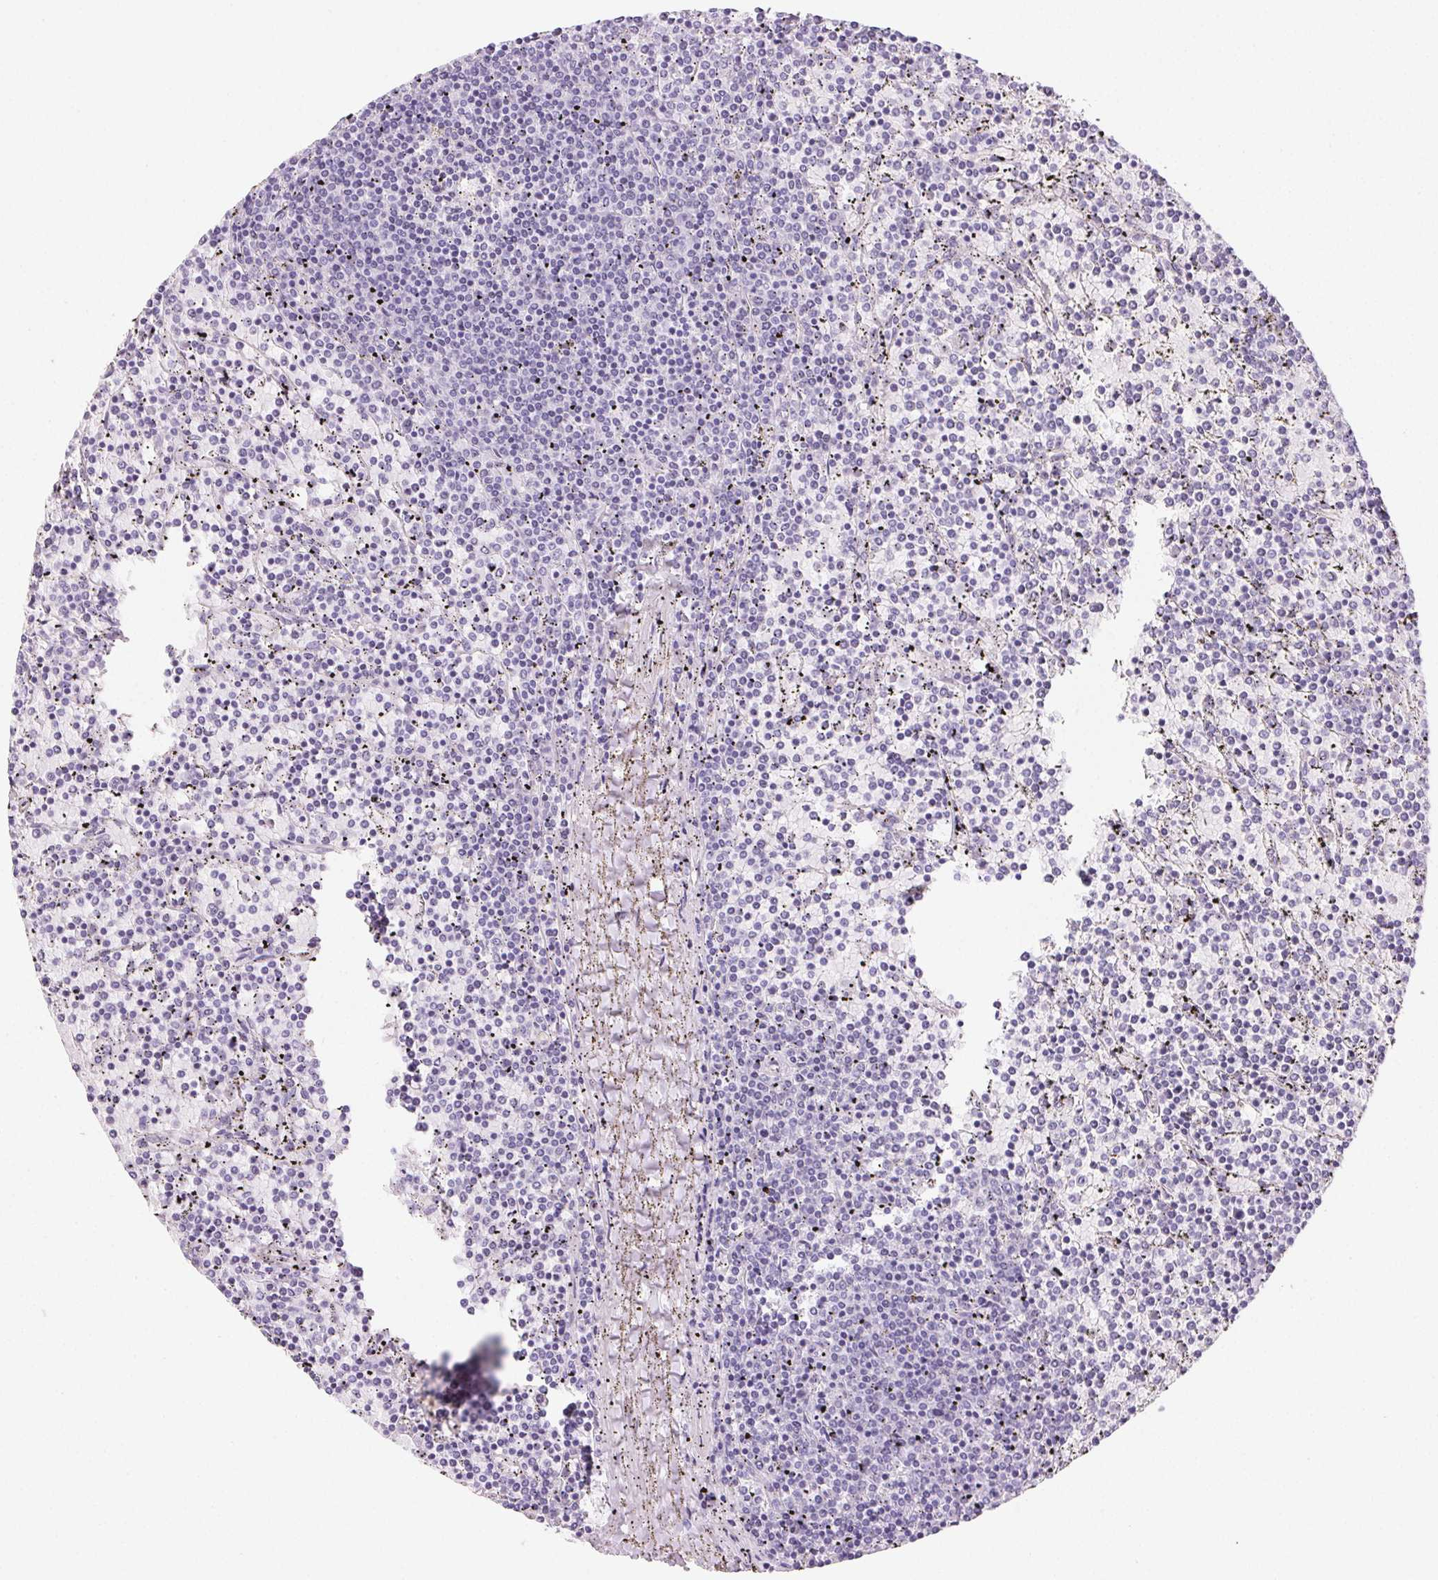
{"staining": {"intensity": "negative", "quantity": "none", "location": "none"}, "tissue": "lymphoma", "cell_type": "Tumor cells", "image_type": "cancer", "snomed": [{"axis": "morphology", "description": "Malignant lymphoma, non-Hodgkin's type, Low grade"}, {"axis": "topography", "description": "Spleen"}], "caption": "A histopathology image of low-grade malignant lymphoma, non-Hodgkin's type stained for a protein exhibits no brown staining in tumor cells.", "gene": "PRSS3", "patient": {"sex": "female", "age": 77}}